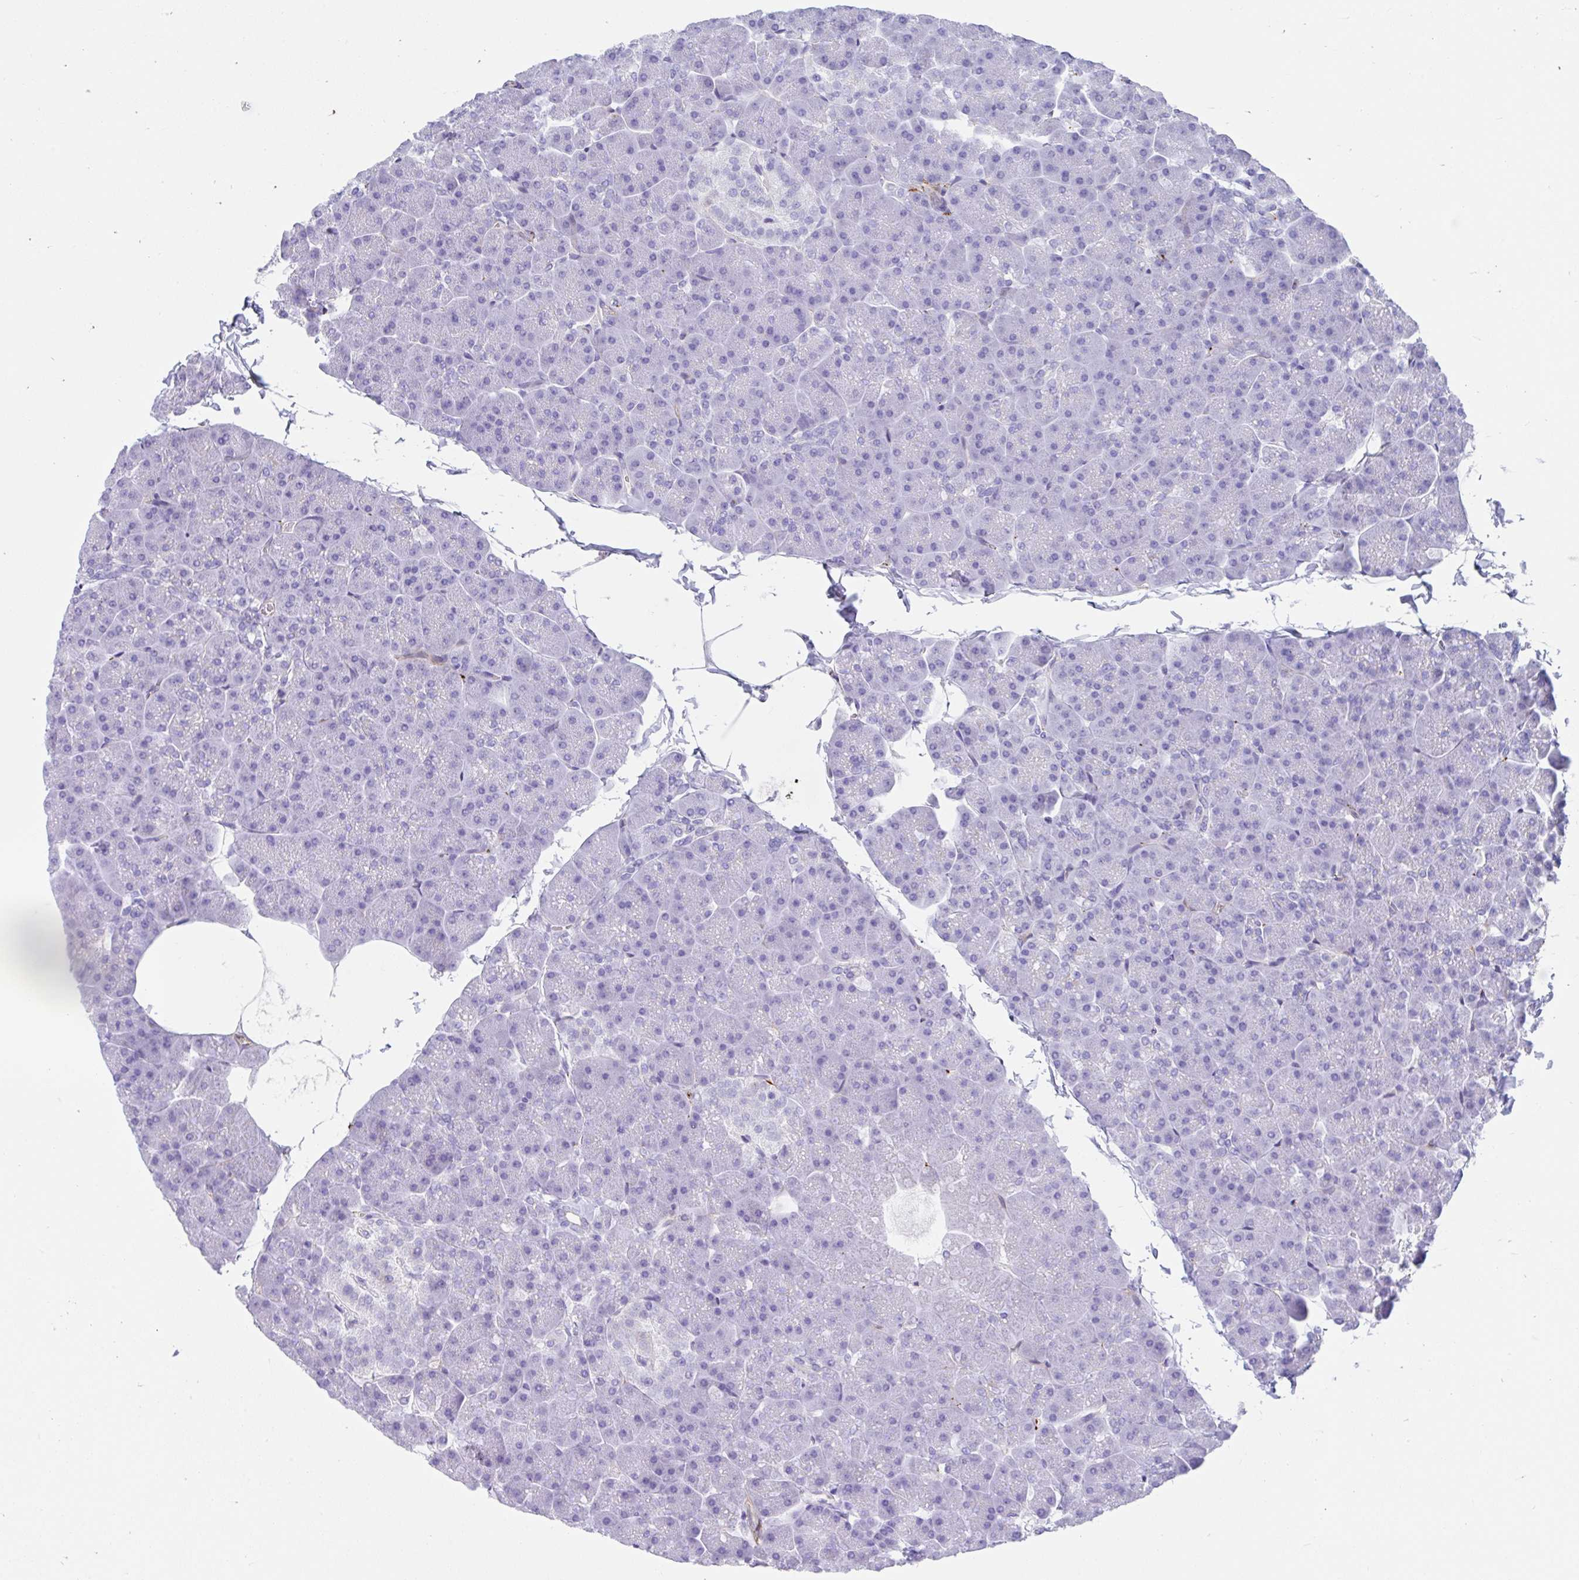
{"staining": {"intensity": "negative", "quantity": "none", "location": "none"}, "tissue": "pancreas", "cell_type": "Exocrine glandular cells", "image_type": "normal", "snomed": [{"axis": "morphology", "description": "Normal tissue, NOS"}, {"axis": "topography", "description": "Pancreas"}], "caption": "Immunohistochemical staining of unremarkable pancreas exhibits no significant expression in exocrine glandular cells. The staining was performed using DAB to visualize the protein expression in brown, while the nuclei were stained in blue with hematoxylin (Magnification: 20x).", "gene": "FAM107A", "patient": {"sex": "male", "age": 35}}